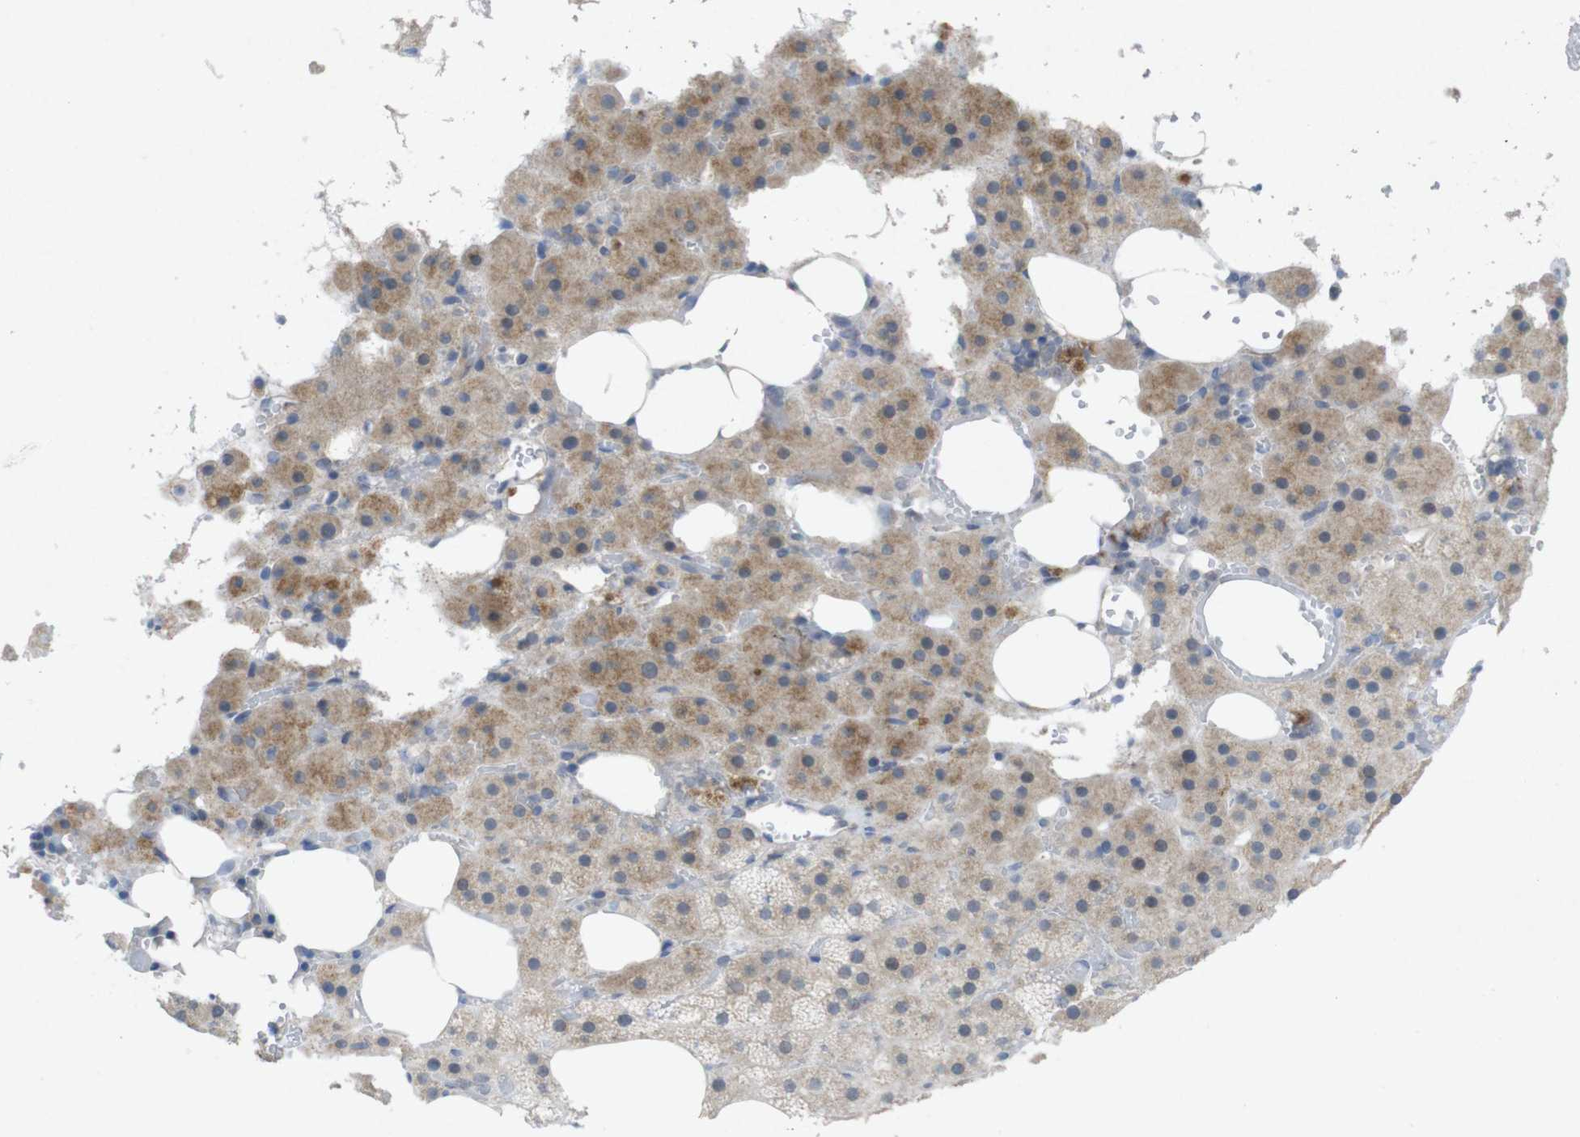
{"staining": {"intensity": "weak", "quantity": "25%-75%", "location": "cytoplasmic/membranous"}, "tissue": "adrenal gland", "cell_type": "Glandular cells", "image_type": "normal", "snomed": [{"axis": "morphology", "description": "Normal tissue, NOS"}, {"axis": "topography", "description": "Adrenal gland"}], "caption": "Glandular cells demonstrate weak cytoplasmic/membranous positivity in about 25%-75% of cells in benign adrenal gland. (brown staining indicates protein expression, while blue staining denotes nuclei).", "gene": "SLAMF7", "patient": {"sex": "female", "age": 59}}